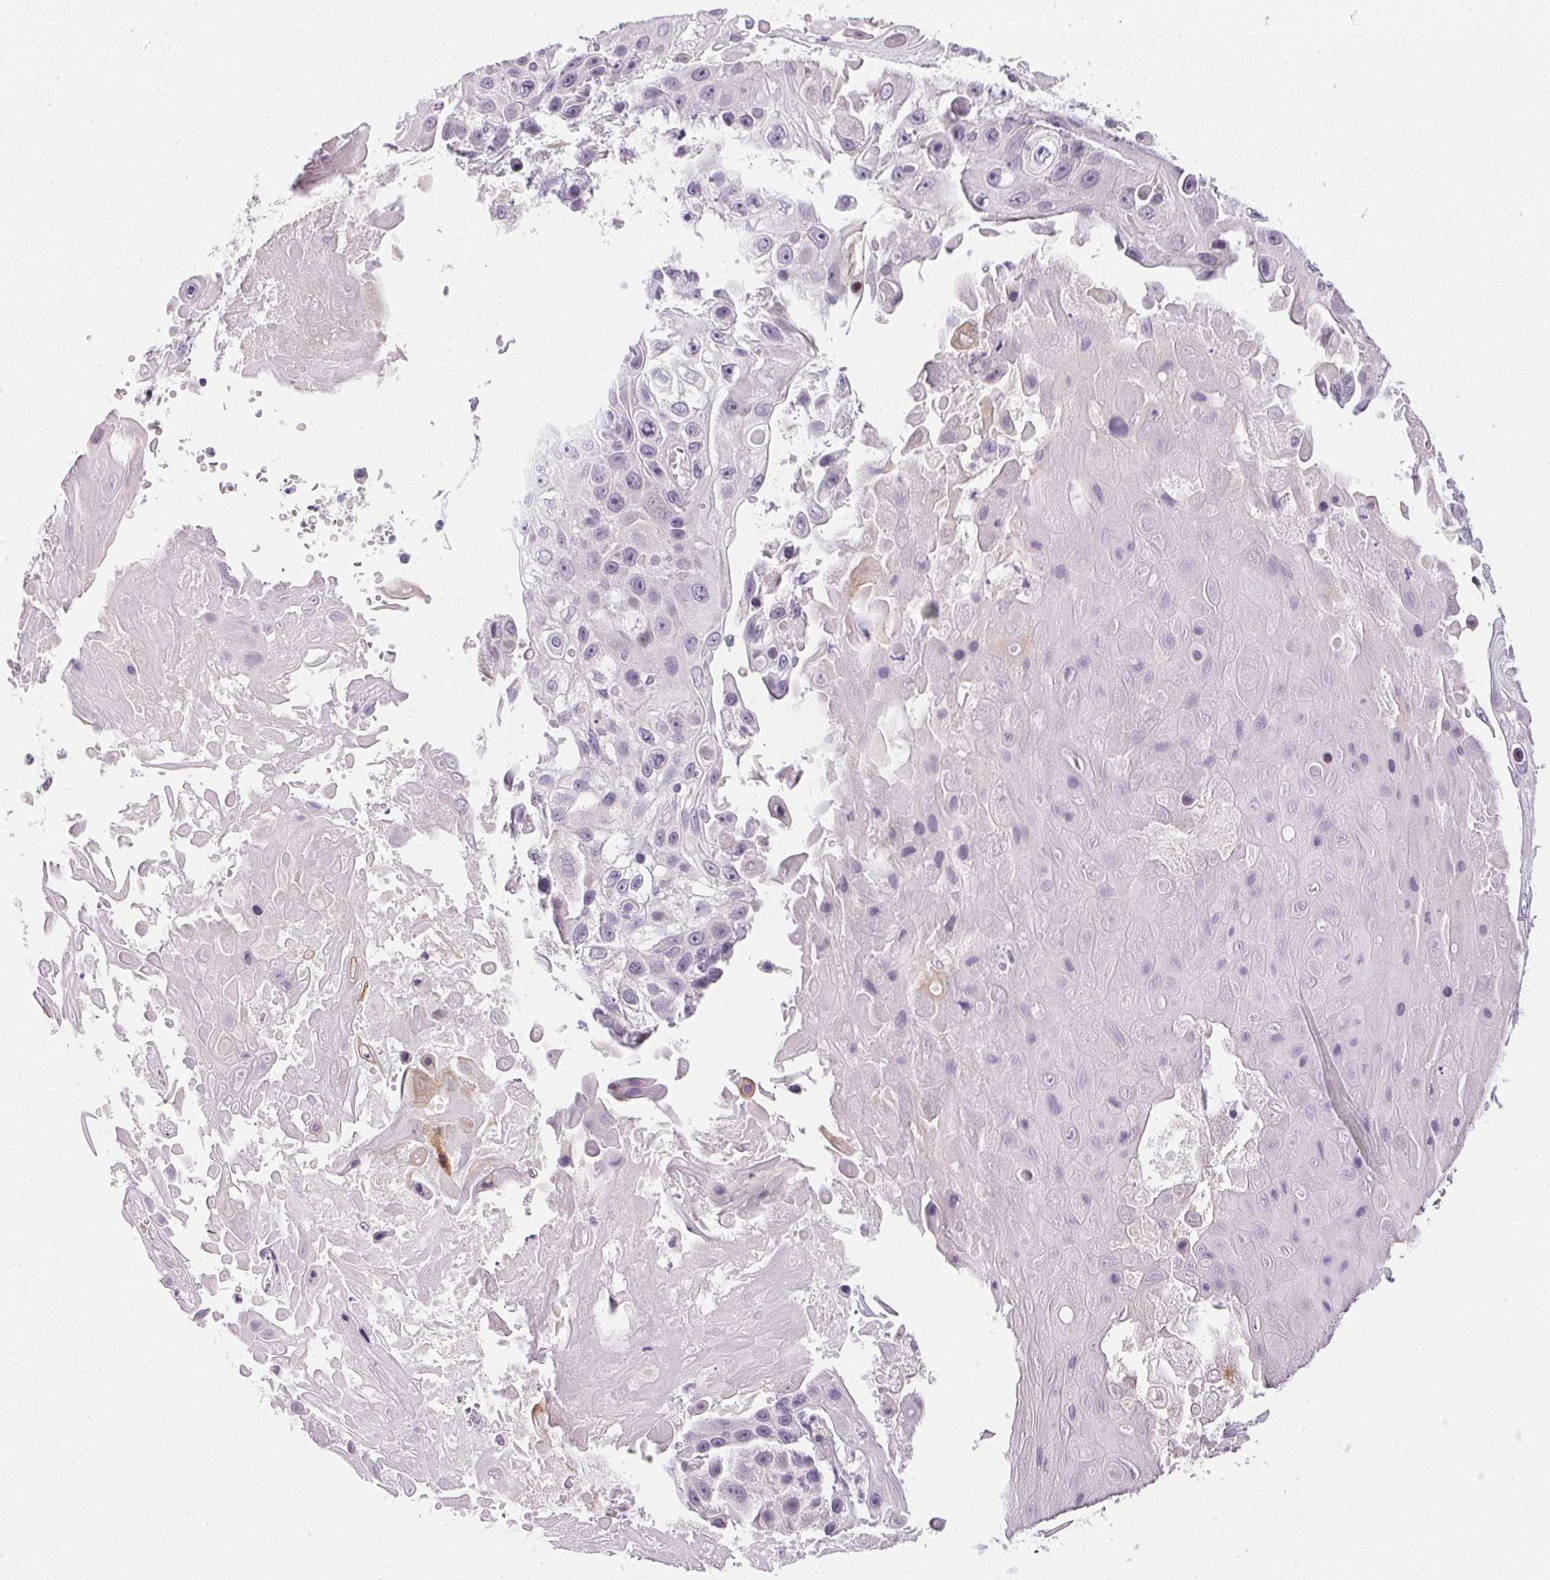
{"staining": {"intensity": "negative", "quantity": "none", "location": "none"}, "tissue": "skin cancer", "cell_type": "Tumor cells", "image_type": "cancer", "snomed": [{"axis": "morphology", "description": "Squamous cell carcinoma, NOS"}, {"axis": "topography", "description": "Skin"}], "caption": "Tumor cells show no significant protein positivity in skin cancer. (Stains: DAB IHC with hematoxylin counter stain, Microscopy: brightfield microscopy at high magnification).", "gene": "GSDMC", "patient": {"sex": "male", "age": 82}}